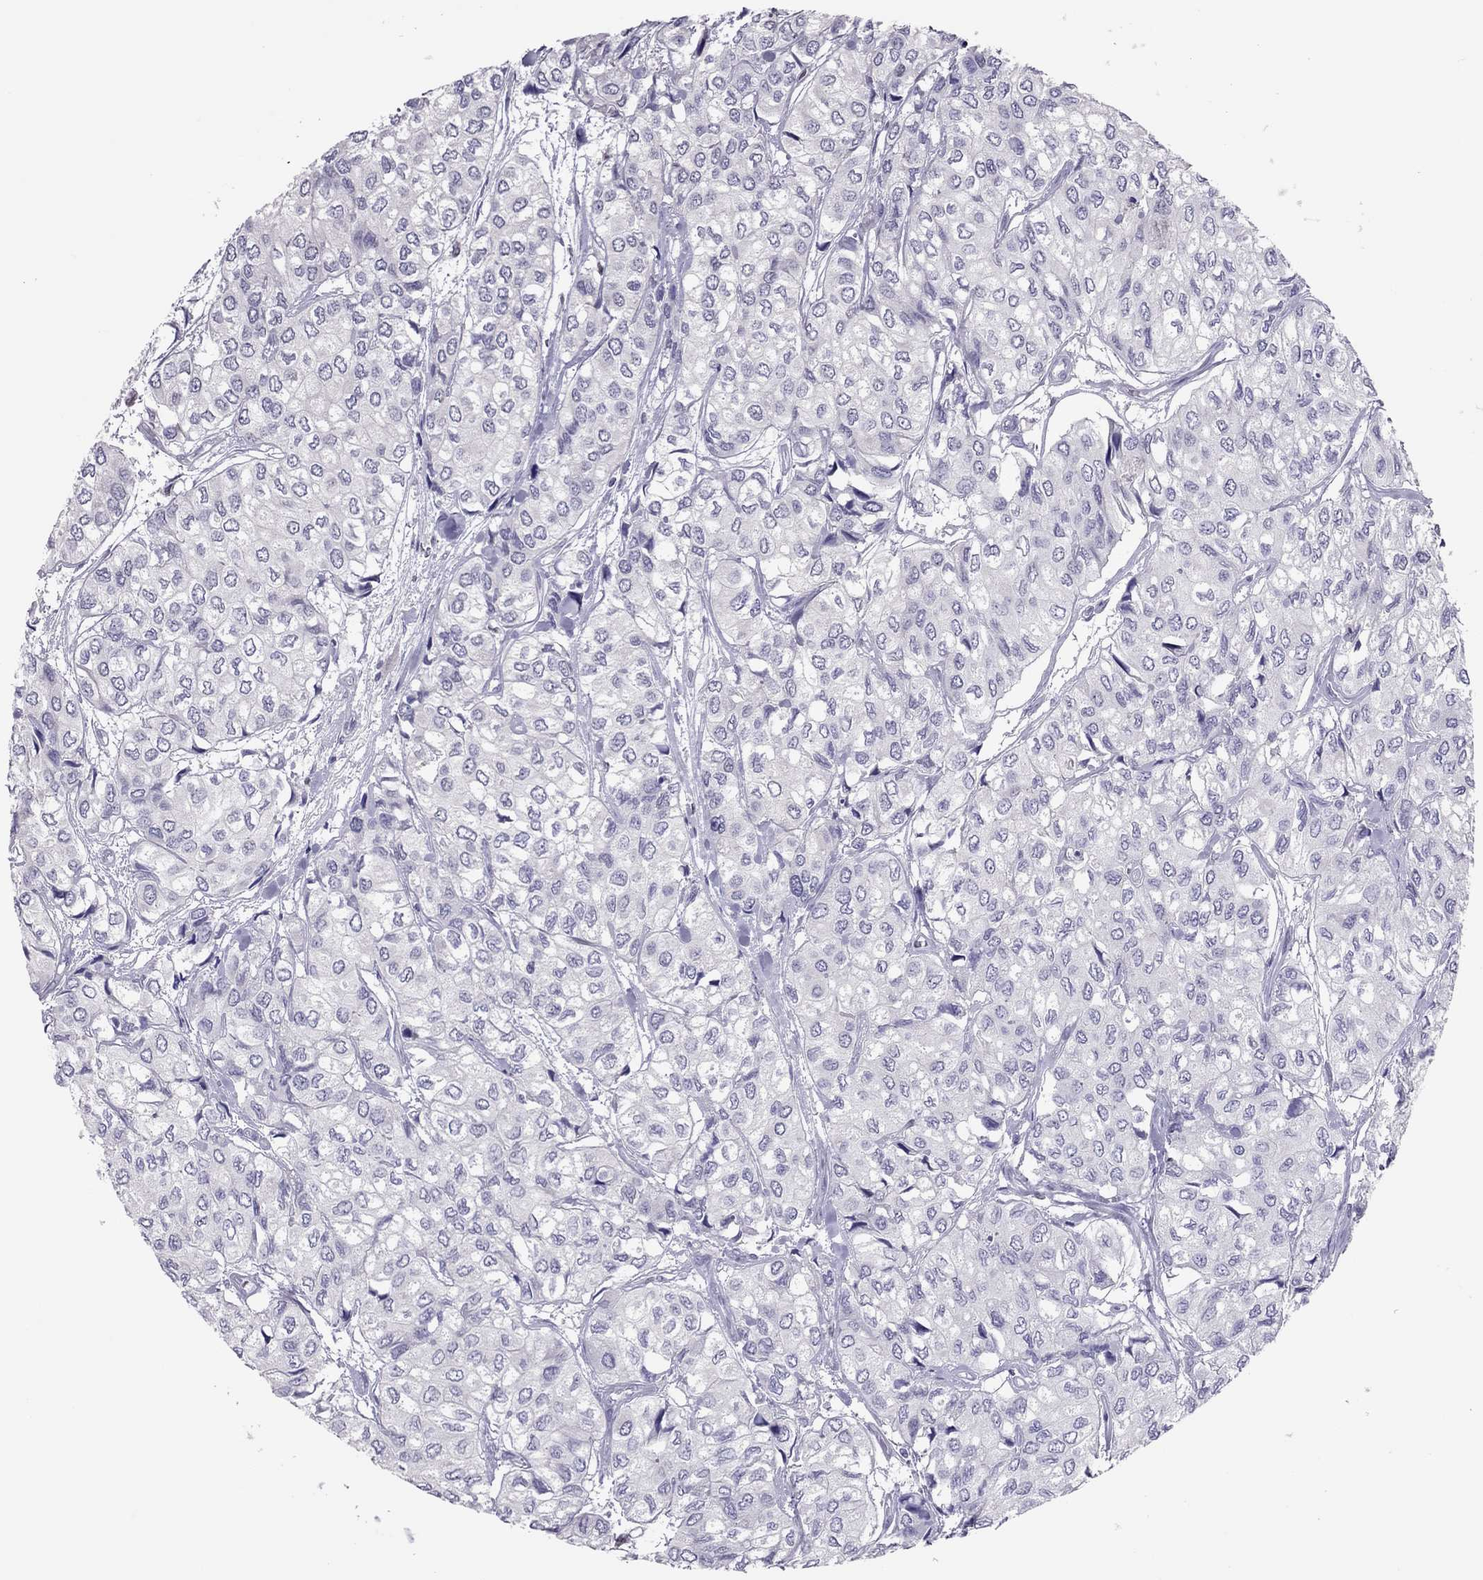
{"staining": {"intensity": "negative", "quantity": "none", "location": "none"}, "tissue": "urothelial cancer", "cell_type": "Tumor cells", "image_type": "cancer", "snomed": [{"axis": "morphology", "description": "Urothelial carcinoma, High grade"}, {"axis": "topography", "description": "Urinary bladder"}], "caption": "The histopathology image demonstrates no staining of tumor cells in urothelial carcinoma (high-grade).", "gene": "SPINT3", "patient": {"sex": "male", "age": 73}}